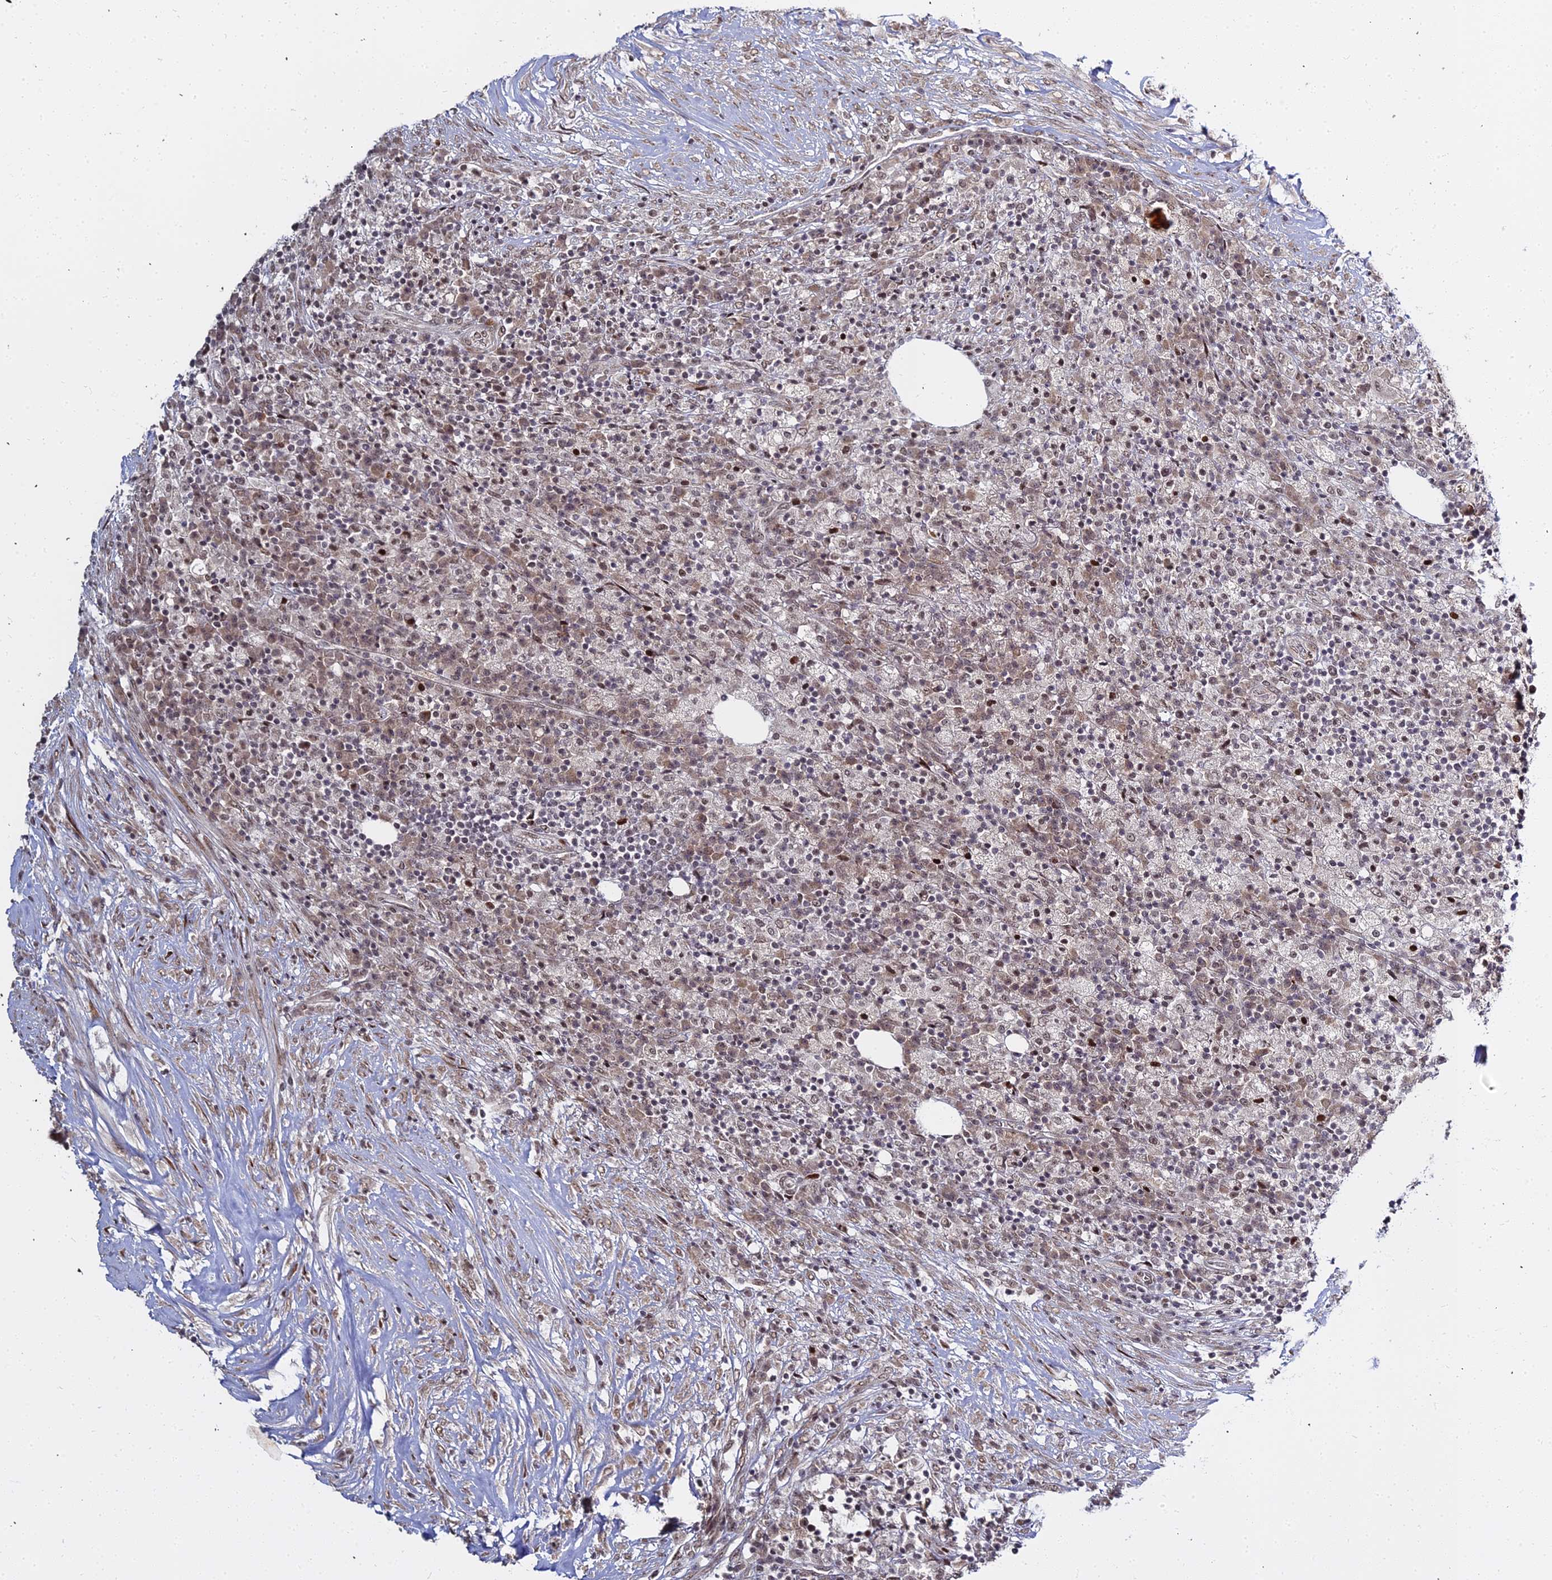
{"staining": {"intensity": "weak", "quantity": "25%-75%", "location": "nuclear"}, "tissue": "colorectal cancer", "cell_type": "Tumor cells", "image_type": "cancer", "snomed": [{"axis": "morphology", "description": "Adenocarcinoma, NOS"}, {"axis": "topography", "description": "Colon"}], "caption": "Weak nuclear protein staining is seen in approximately 25%-75% of tumor cells in colorectal cancer.", "gene": "ABCA2", "patient": {"sex": "male", "age": 83}}